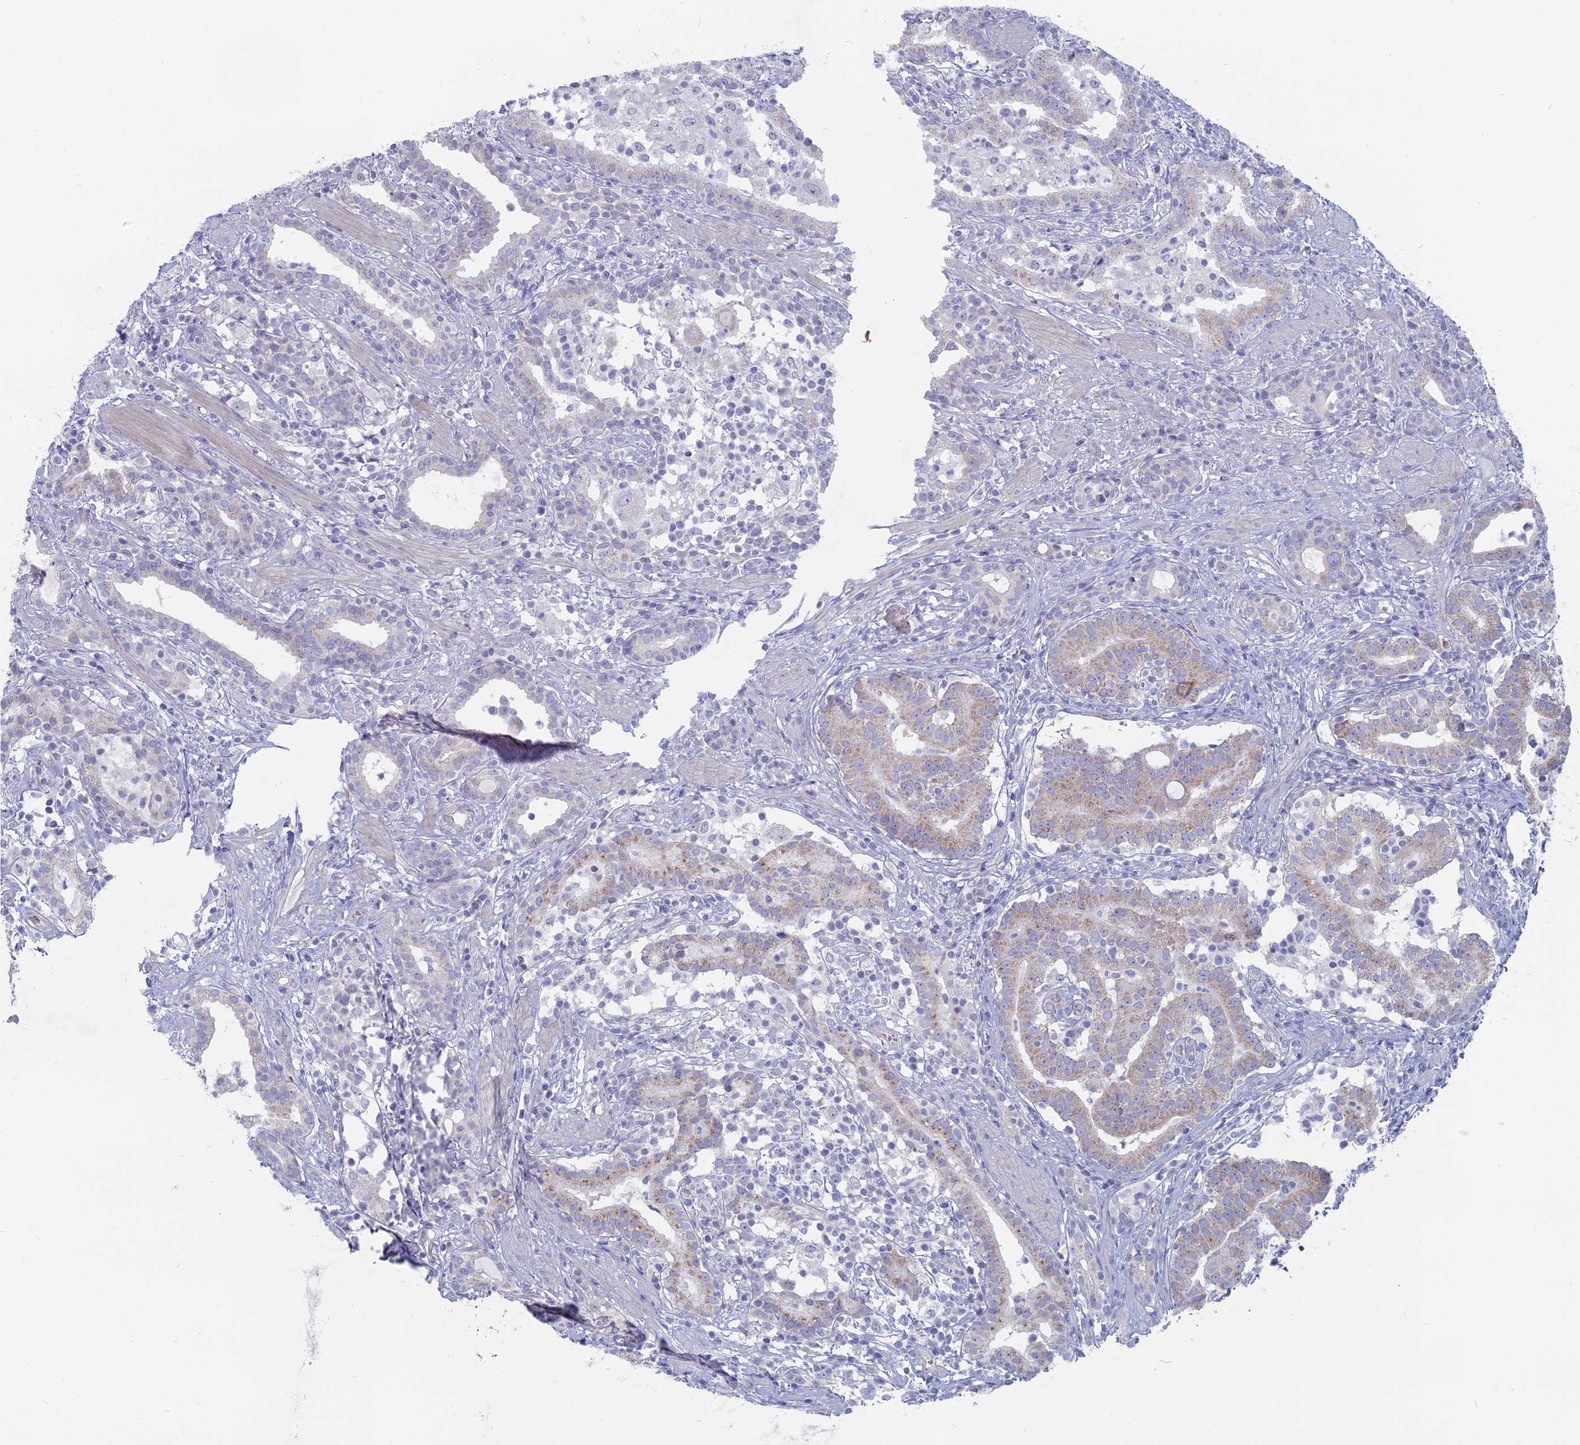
{"staining": {"intensity": "weak", "quantity": "<25%", "location": "cytoplasmic/membranous"}, "tissue": "prostate cancer", "cell_type": "Tumor cells", "image_type": "cancer", "snomed": [{"axis": "morphology", "description": "Adenocarcinoma, High grade"}, {"axis": "topography", "description": "Prostate"}], "caption": "DAB (3,3'-diaminobenzidine) immunohistochemical staining of human prostate cancer (high-grade adenocarcinoma) exhibits no significant positivity in tumor cells.", "gene": "TBC1D30", "patient": {"sex": "male", "age": 67}}